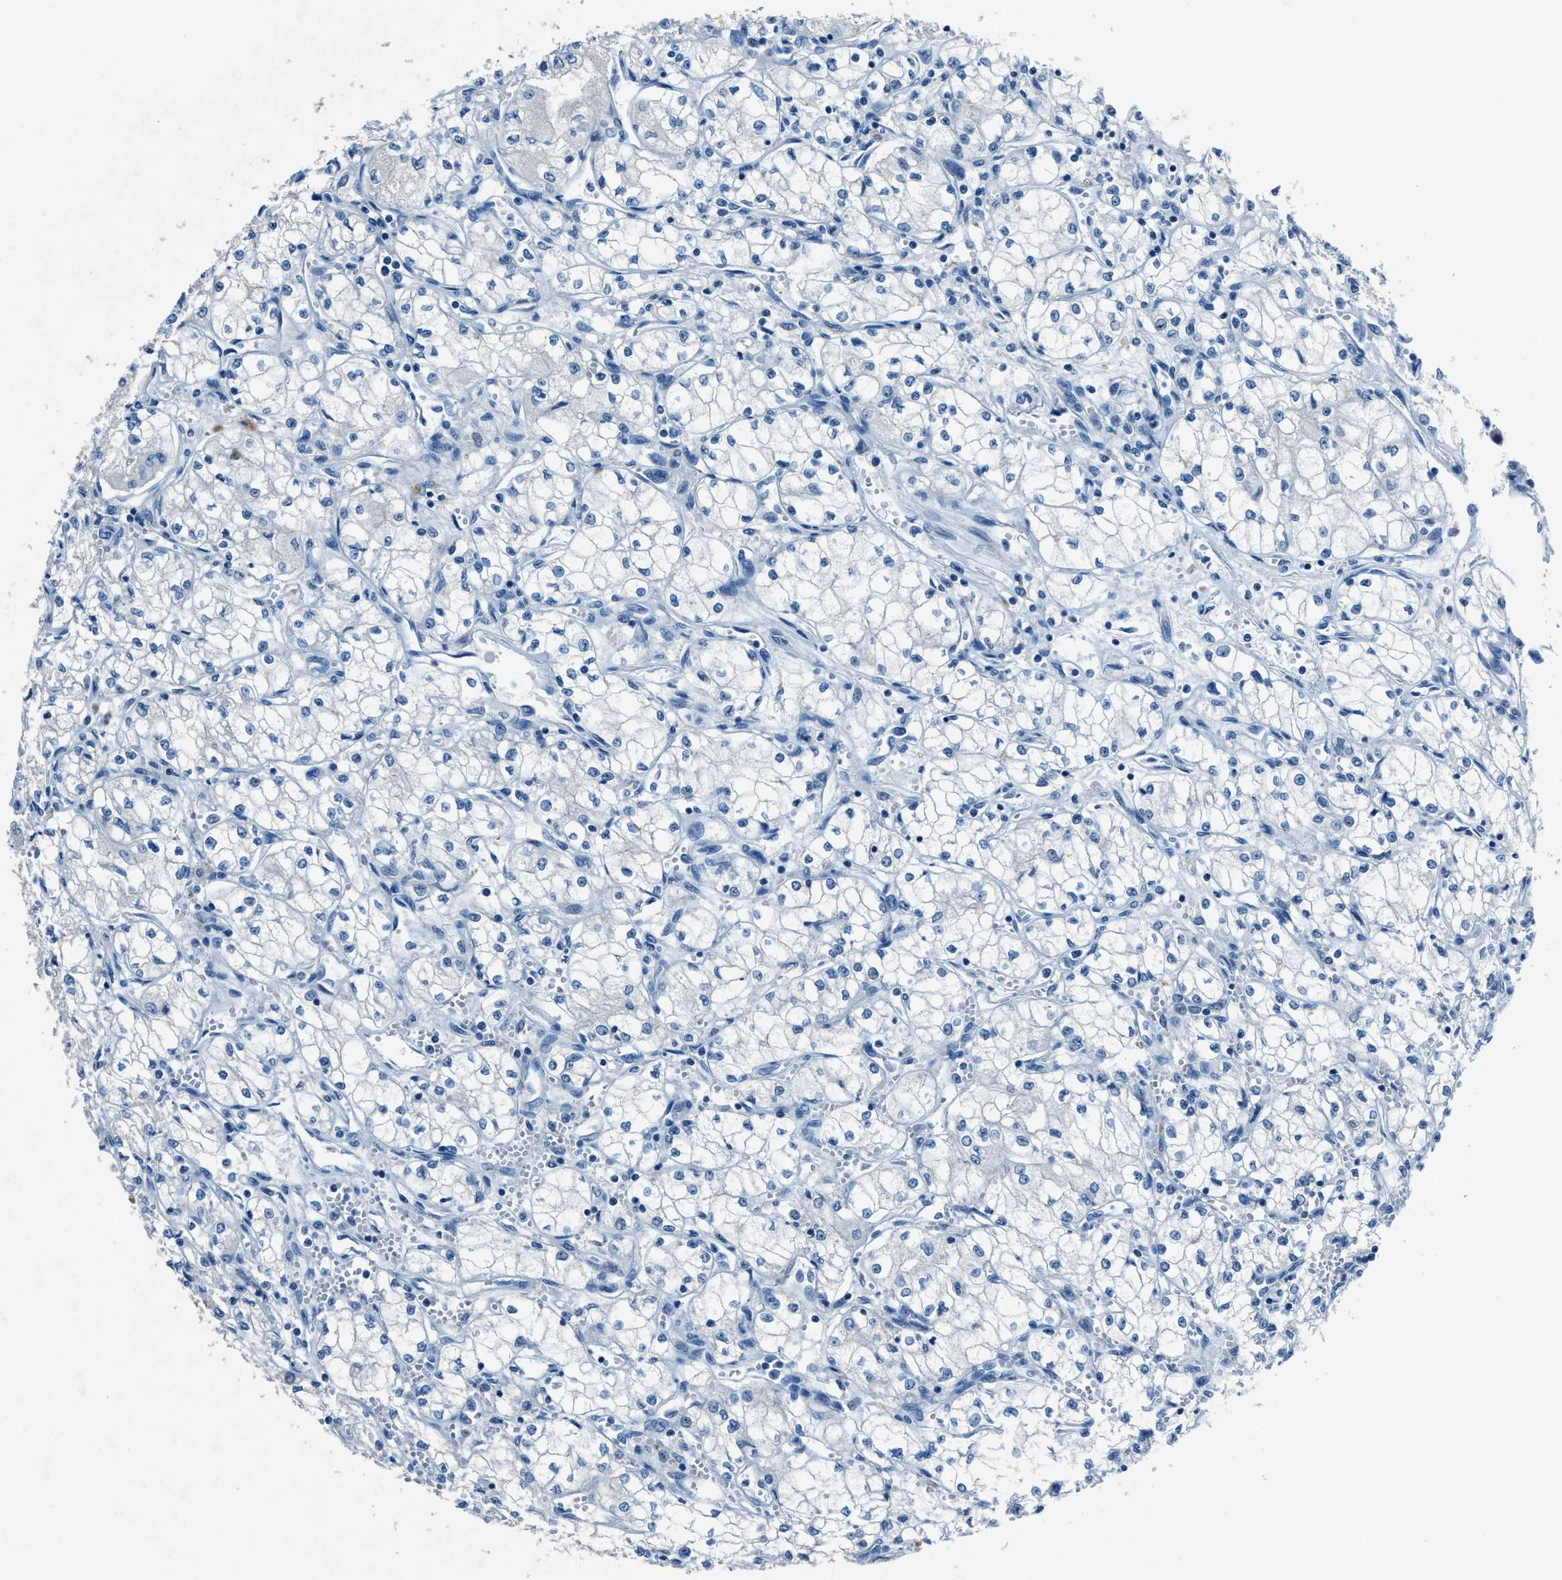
{"staining": {"intensity": "negative", "quantity": "none", "location": "none"}, "tissue": "renal cancer", "cell_type": "Tumor cells", "image_type": "cancer", "snomed": [{"axis": "morphology", "description": "Normal tissue, NOS"}, {"axis": "morphology", "description": "Adenocarcinoma, NOS"}, {"axis": "topography", "description": "Kidney"}], "caption": "Tumor cells show no significant expression in adenocarcinoma (renal).", "gene": "ADAM2", "patient": {"sex": "male", "age": 59}}